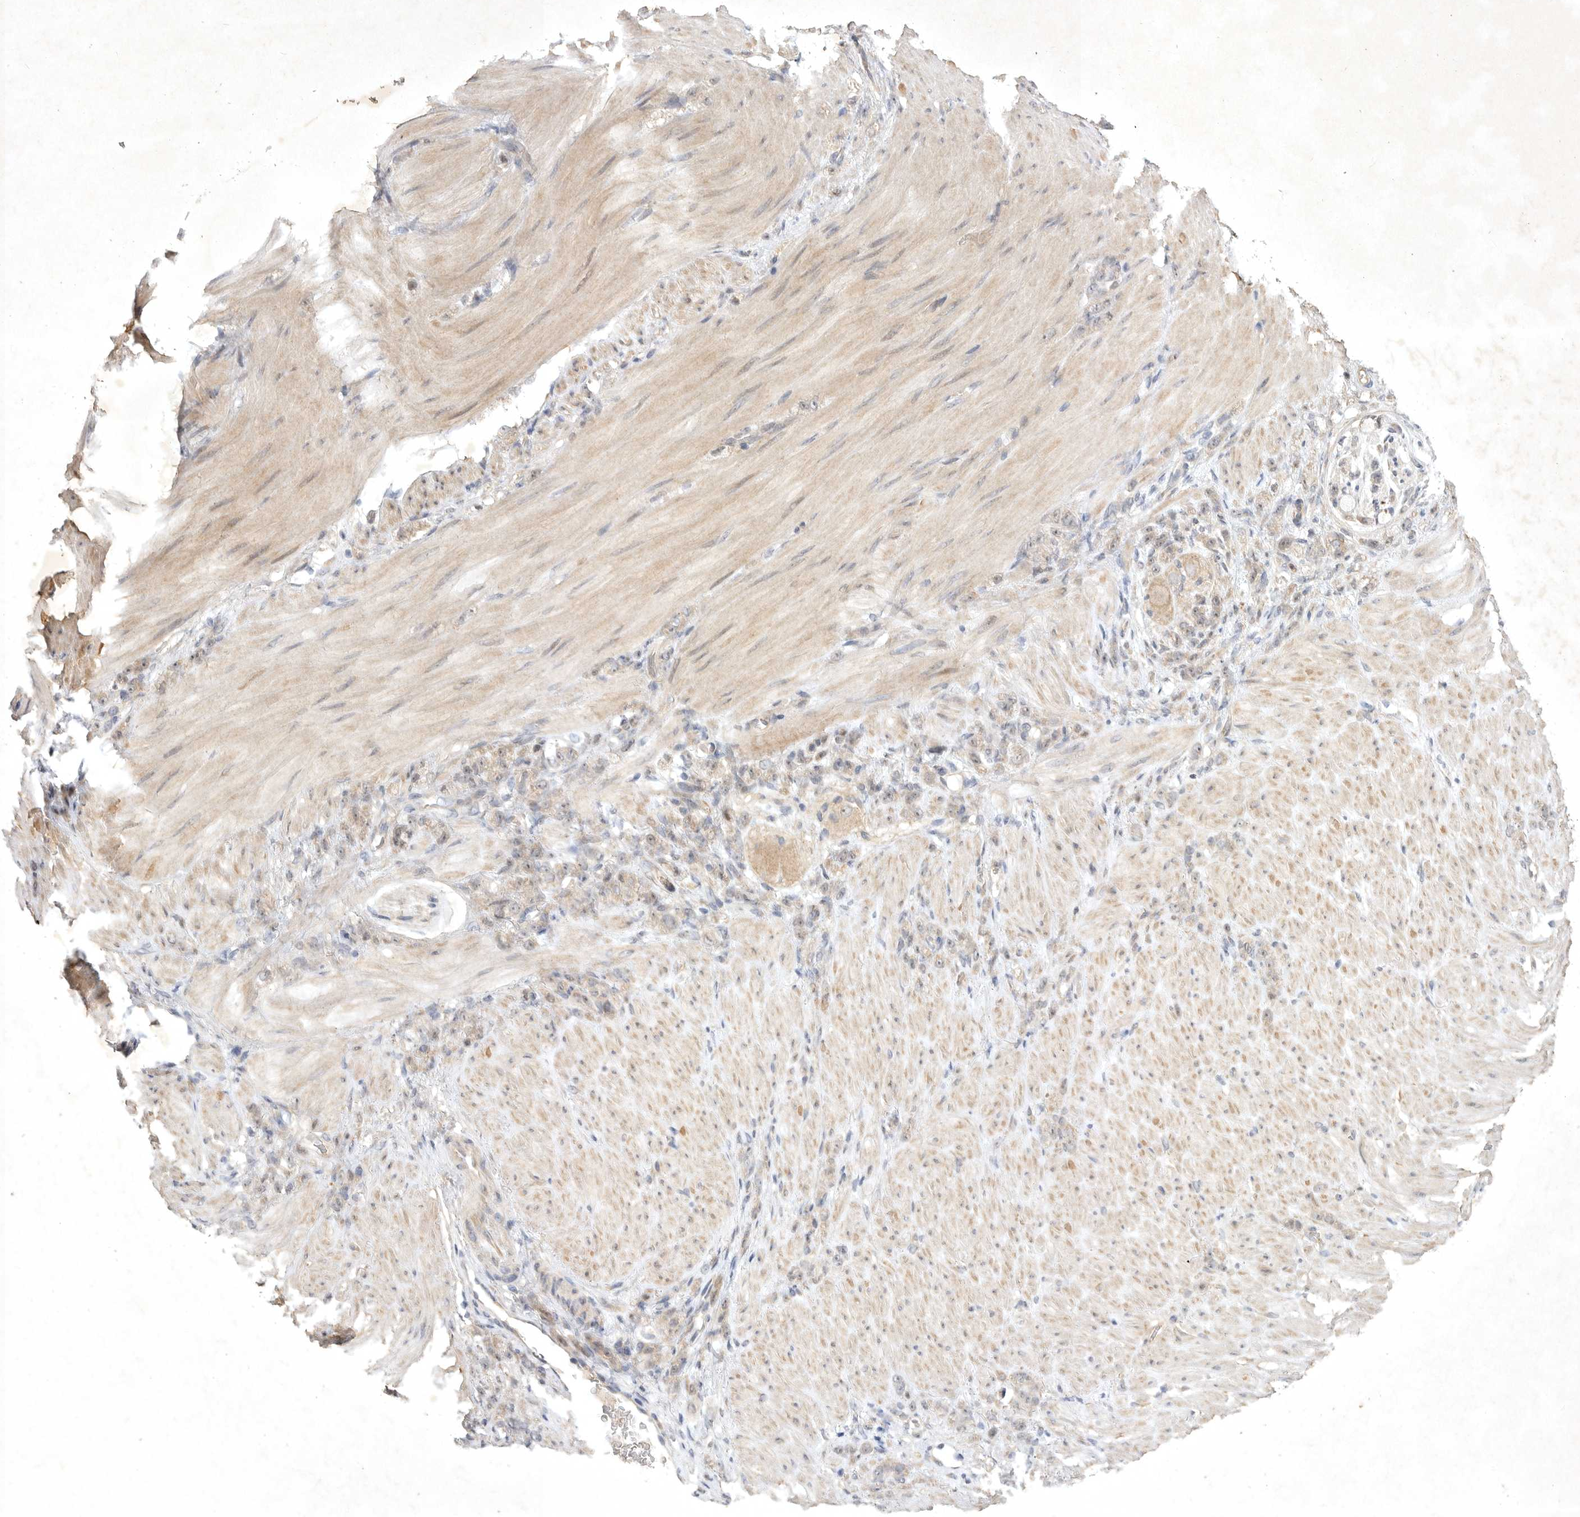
{"staining": {"intensity": "weak", "quantity": "<25%", "location": "cytoplasmic/membranous"}, "tissue": "stomach cancer", "cell_type": "Tumor cells", "image_type": "cancer", "snomed": [{"axis": "morphology", "description": "Normal tissue, NOS"}, {"axis": "morphology", "description": "Adenocarcinoma, NOS"}, {"axis": "topography", "description": "Stomach"}], "caption": "An IHC histopathology image of stomach cancer (adenocarcinoma) is shown. There is no staining in tumor cells of stomach cancer (adenocarcinoma).", "gene": "PTPDC1", "patient": {"sex": "male", "age": 82}}